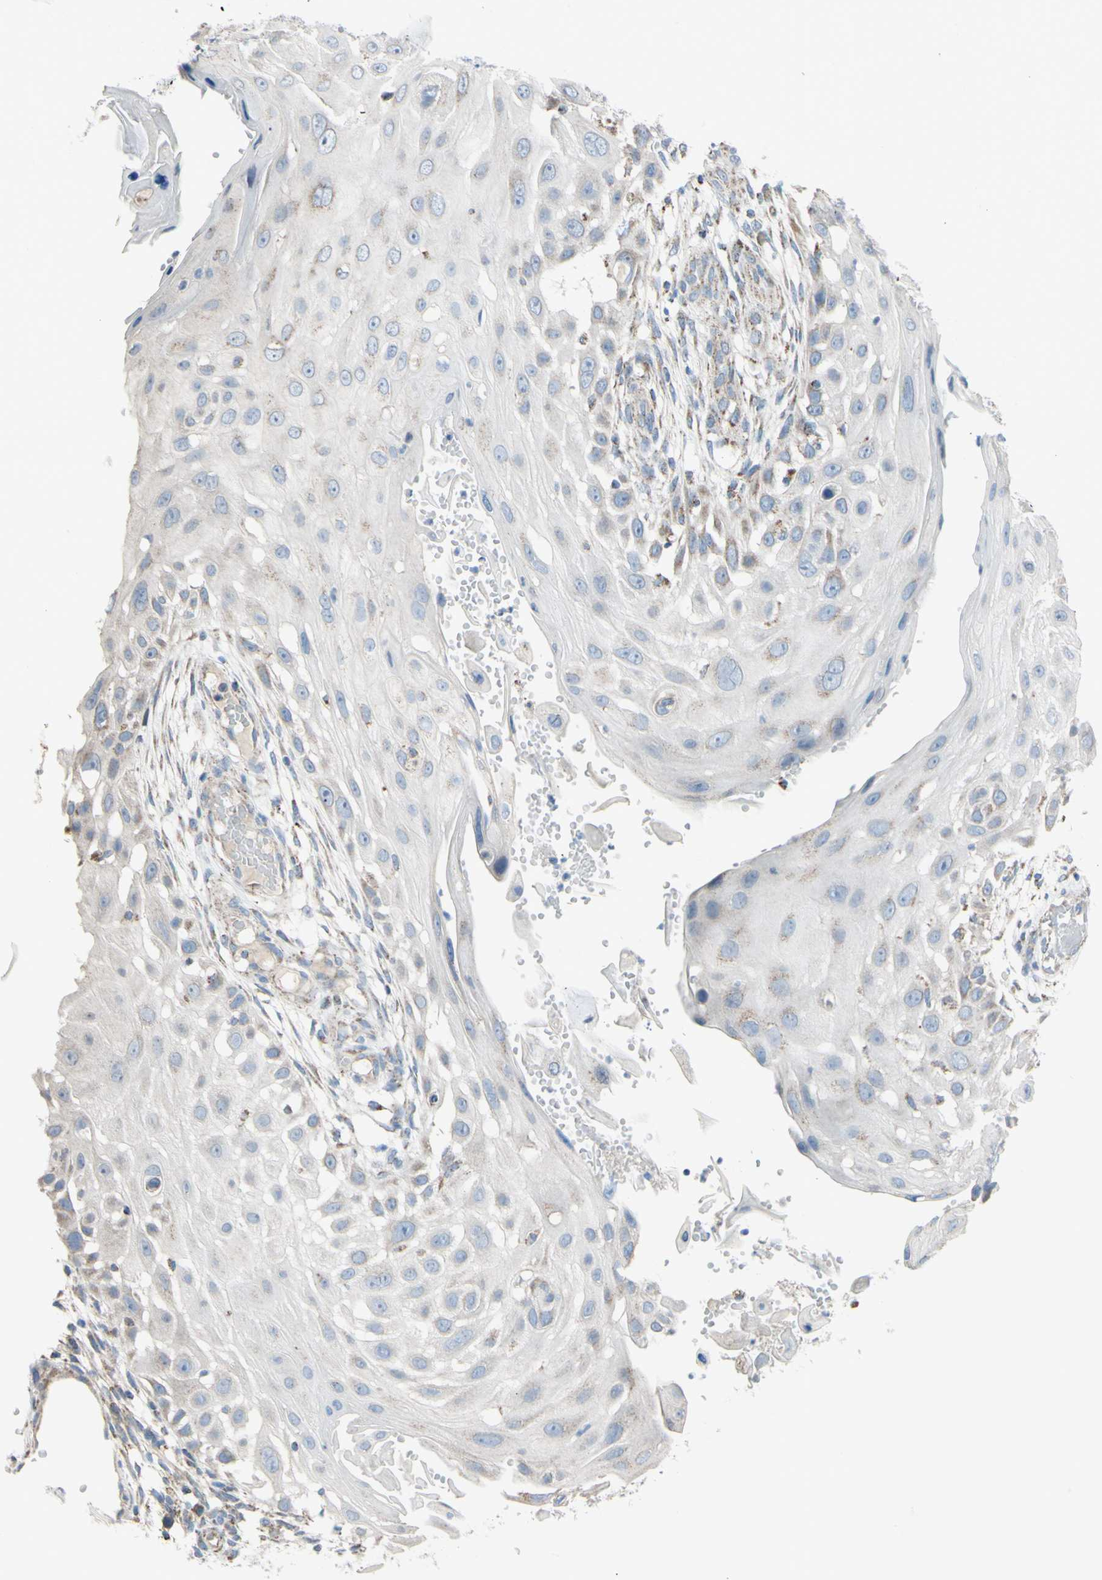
{"staining": {"intensity": "weak", "quantity": "<25%", "location": "cytoplasmic/membranous"}, "tissue": "skin cancer", "cell_type": "Tumor cells", "image_type": "cancer", "snomed": [{"axis": "morphology", "description": "Squamous cell carcinoma, NOS"}, {"axis": "topography", "description": "Skin"}], "caption": "Photomicrograph shows no protein positivity in tumor cells of squamous cell carcinoma (skin) tissue. (DAB (3,3'-diaminobenzidine) immunohistochemistry visualized using brightfield microscopy, high magnification).", "gene": "GLT8D1", "patient": {"sex": "female", "age": 44}}